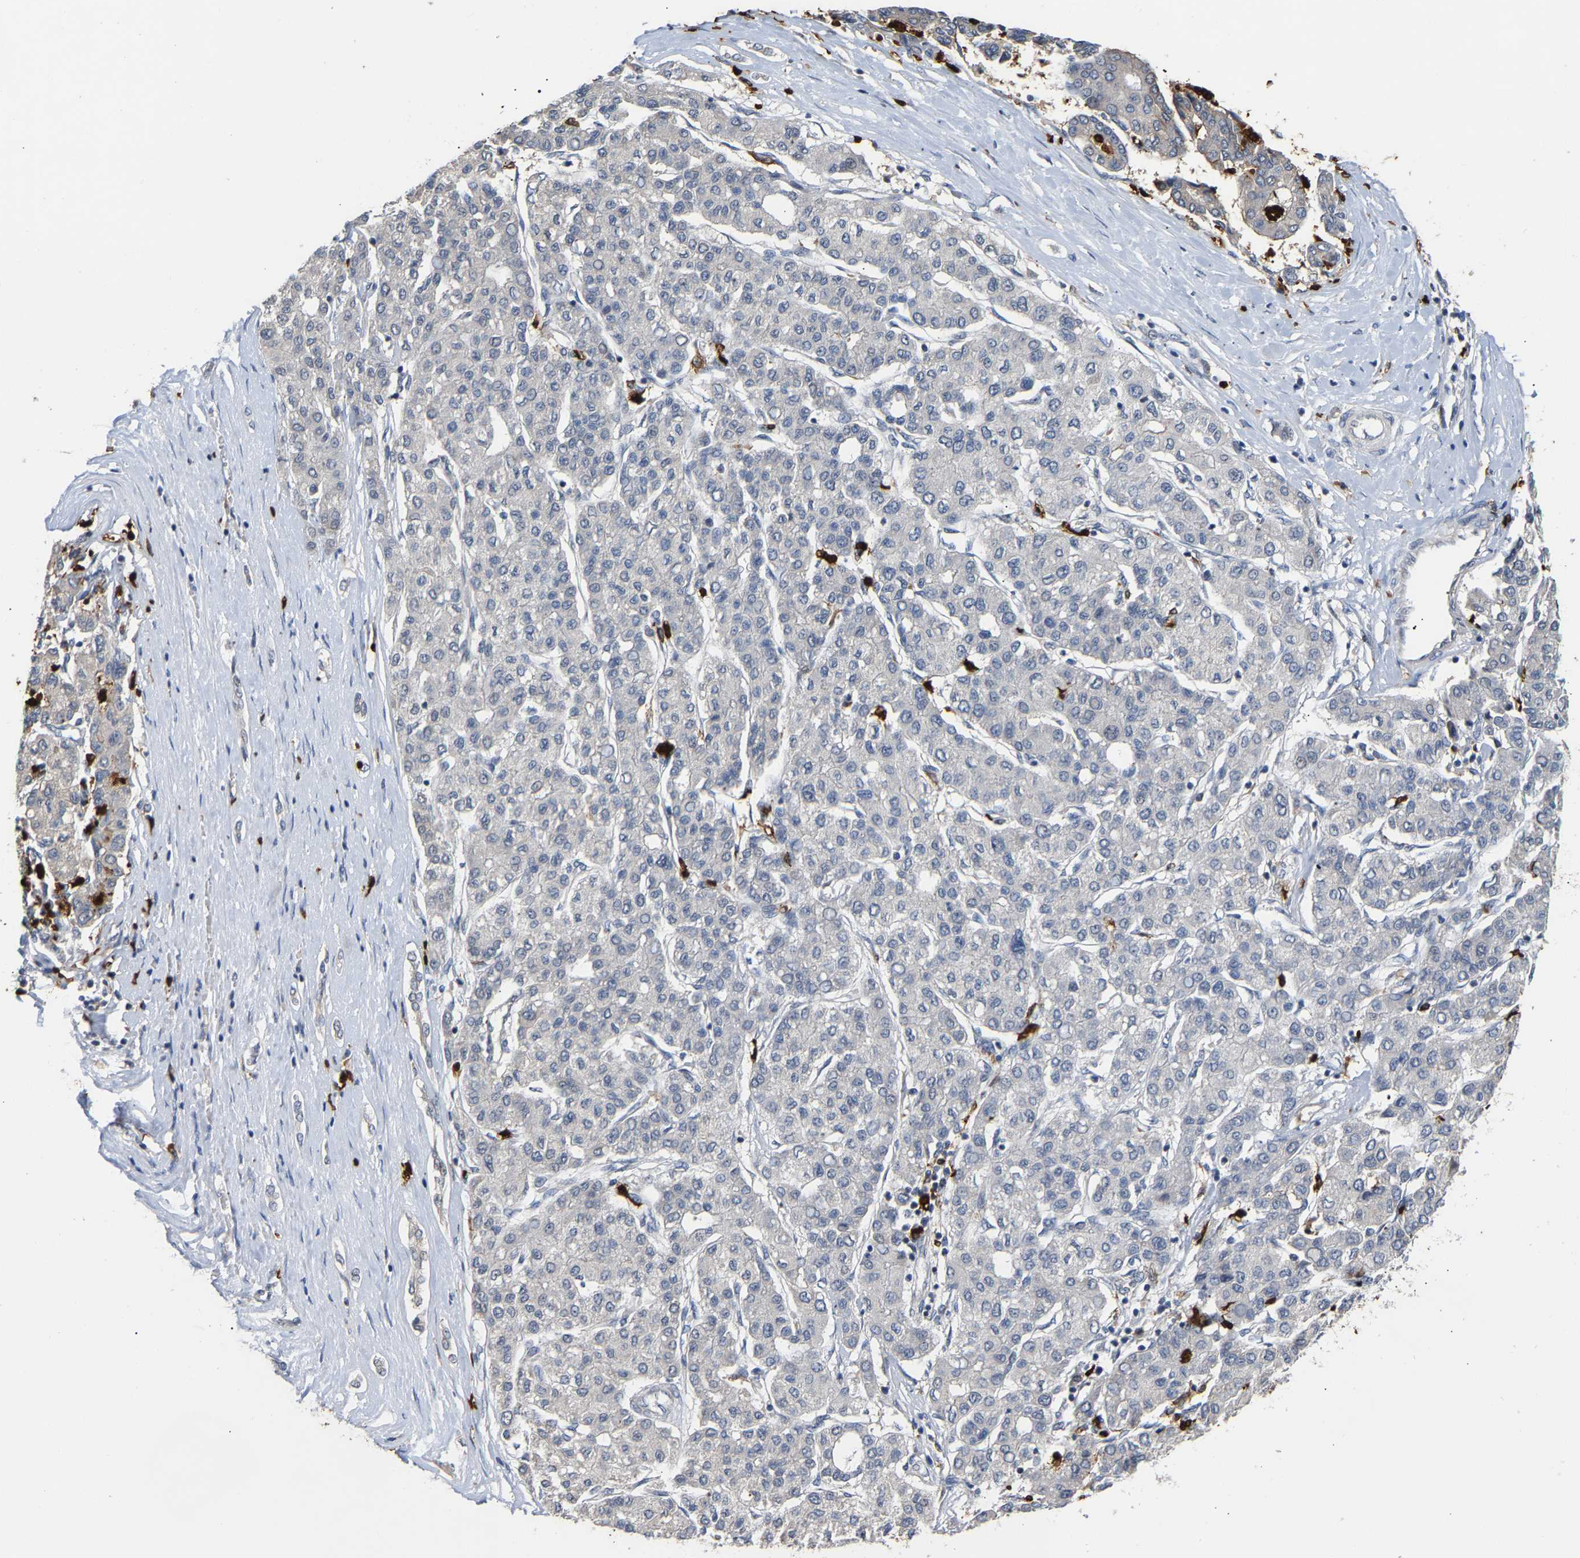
{"staining": {"intensity": "negative", "quantity": "none", "location": "none"}, "tissue": "liver cancer", "cell_type": "Tumor cells", "image_type": "cancer", "snomed": [{"axis": "morphology", "description": "Carcinoma, Hepatocellular, NOS"}, {"axis": "topography", "description": "Liver"}], "caption": "The photomicrograph shows no significant staining in tumor cells of hepatocellular carcinoma (liver). Brightfield microscopy of IHC stained with DAB (3,3'-diaminobenzidine) (brown) and hematoxylin (blue), captured at high magnification.", "gene": "TDRD7", "patient": {"sex": "male", "age": 65}}